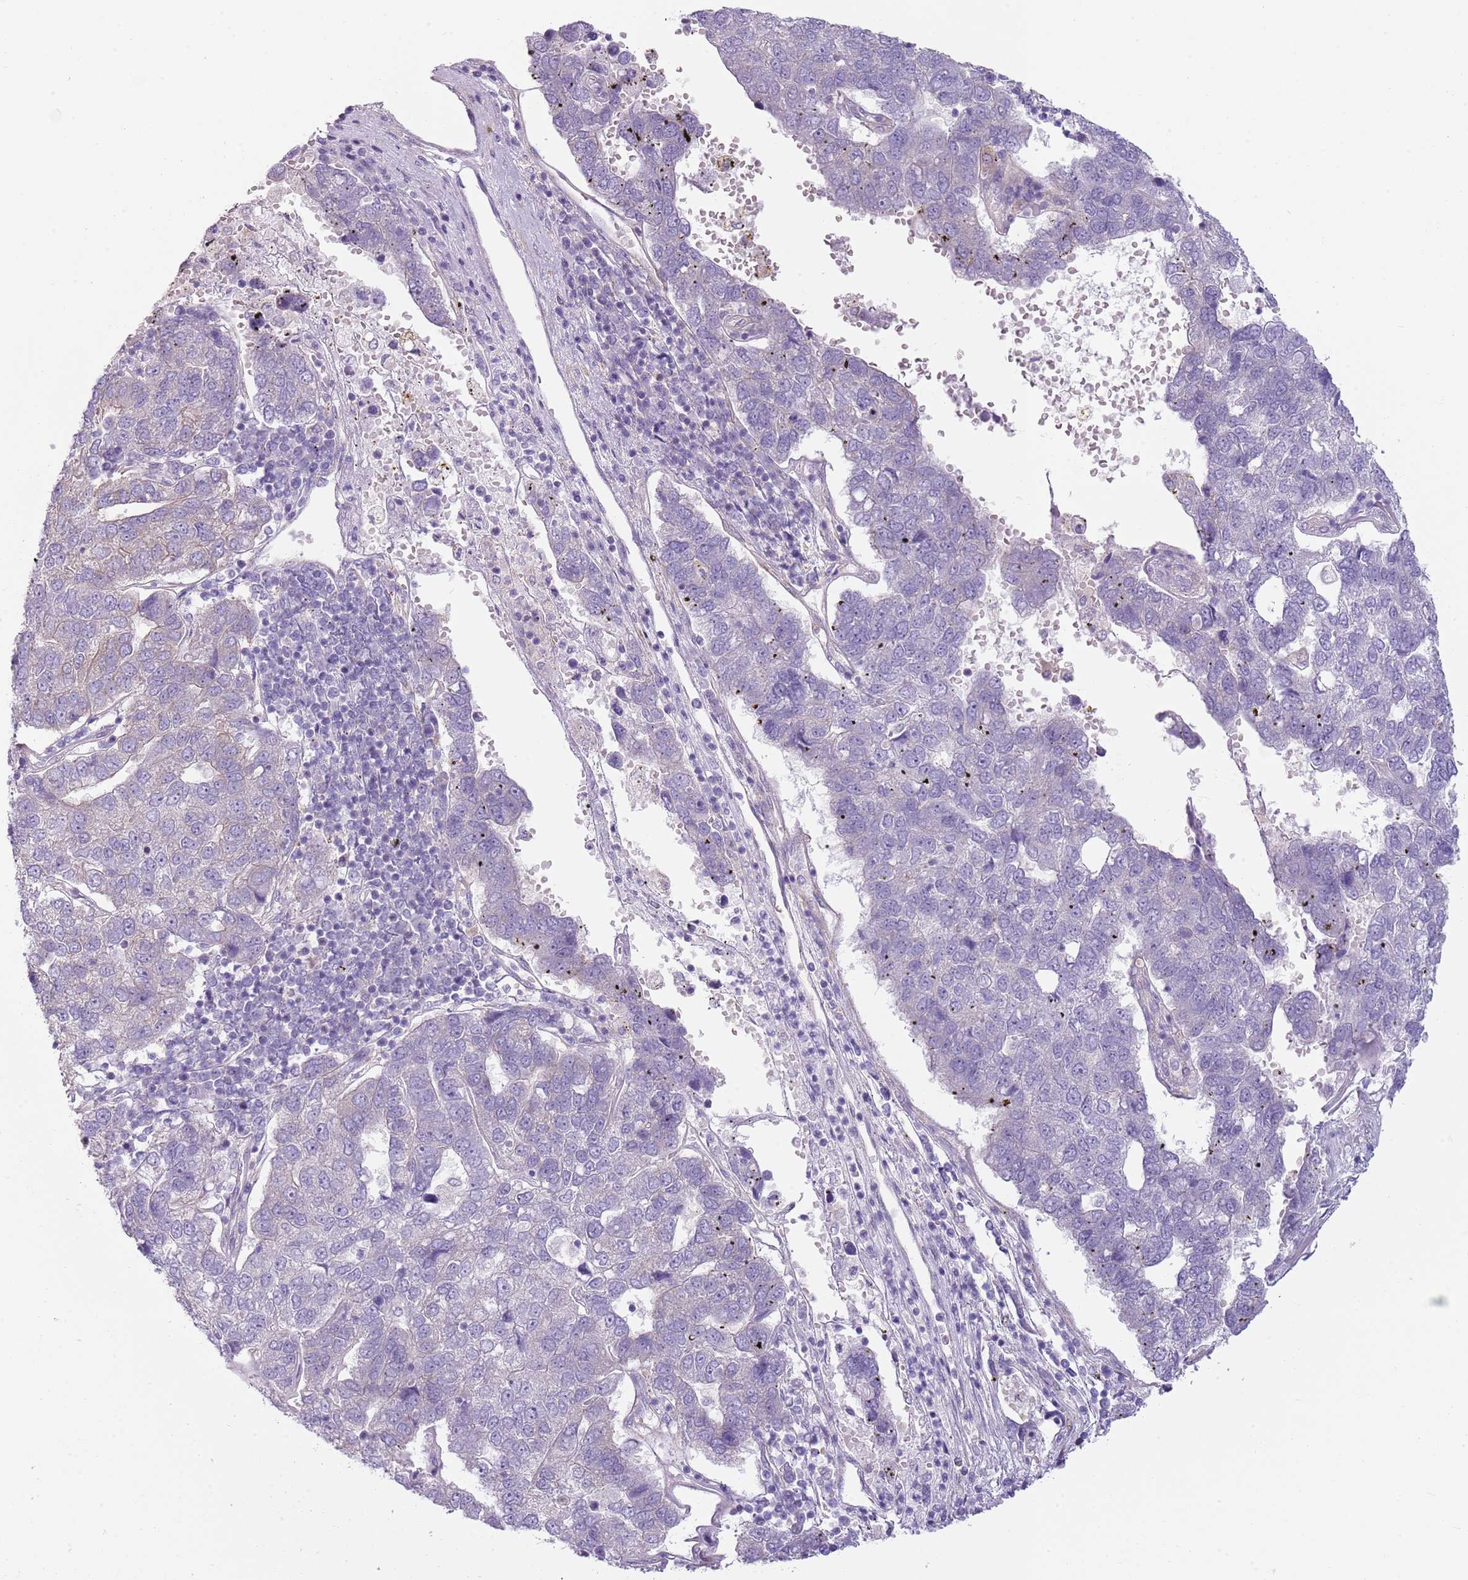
{"staining": {"intensity": "negative", "quantity": "none", "location": "none"}, "tissue": "pancreatic cancer", "cell_type": "Tumor cells", "image_type": "cancer", "snomed": [{"axis": "morphology", "description": "Adenocarcinoma, NOS"}, {"axis": "topography", "description": "Pancreas"}], "caption": "High magnification brightfield microscopy of pancreatic adenocarcinoma stained with DAB (brown) and counterstained with hematoxylin (blue): tumor cells show no significant positivity.", "gene": "SNX1", "patient": {"sex": "female", "age": 61}}